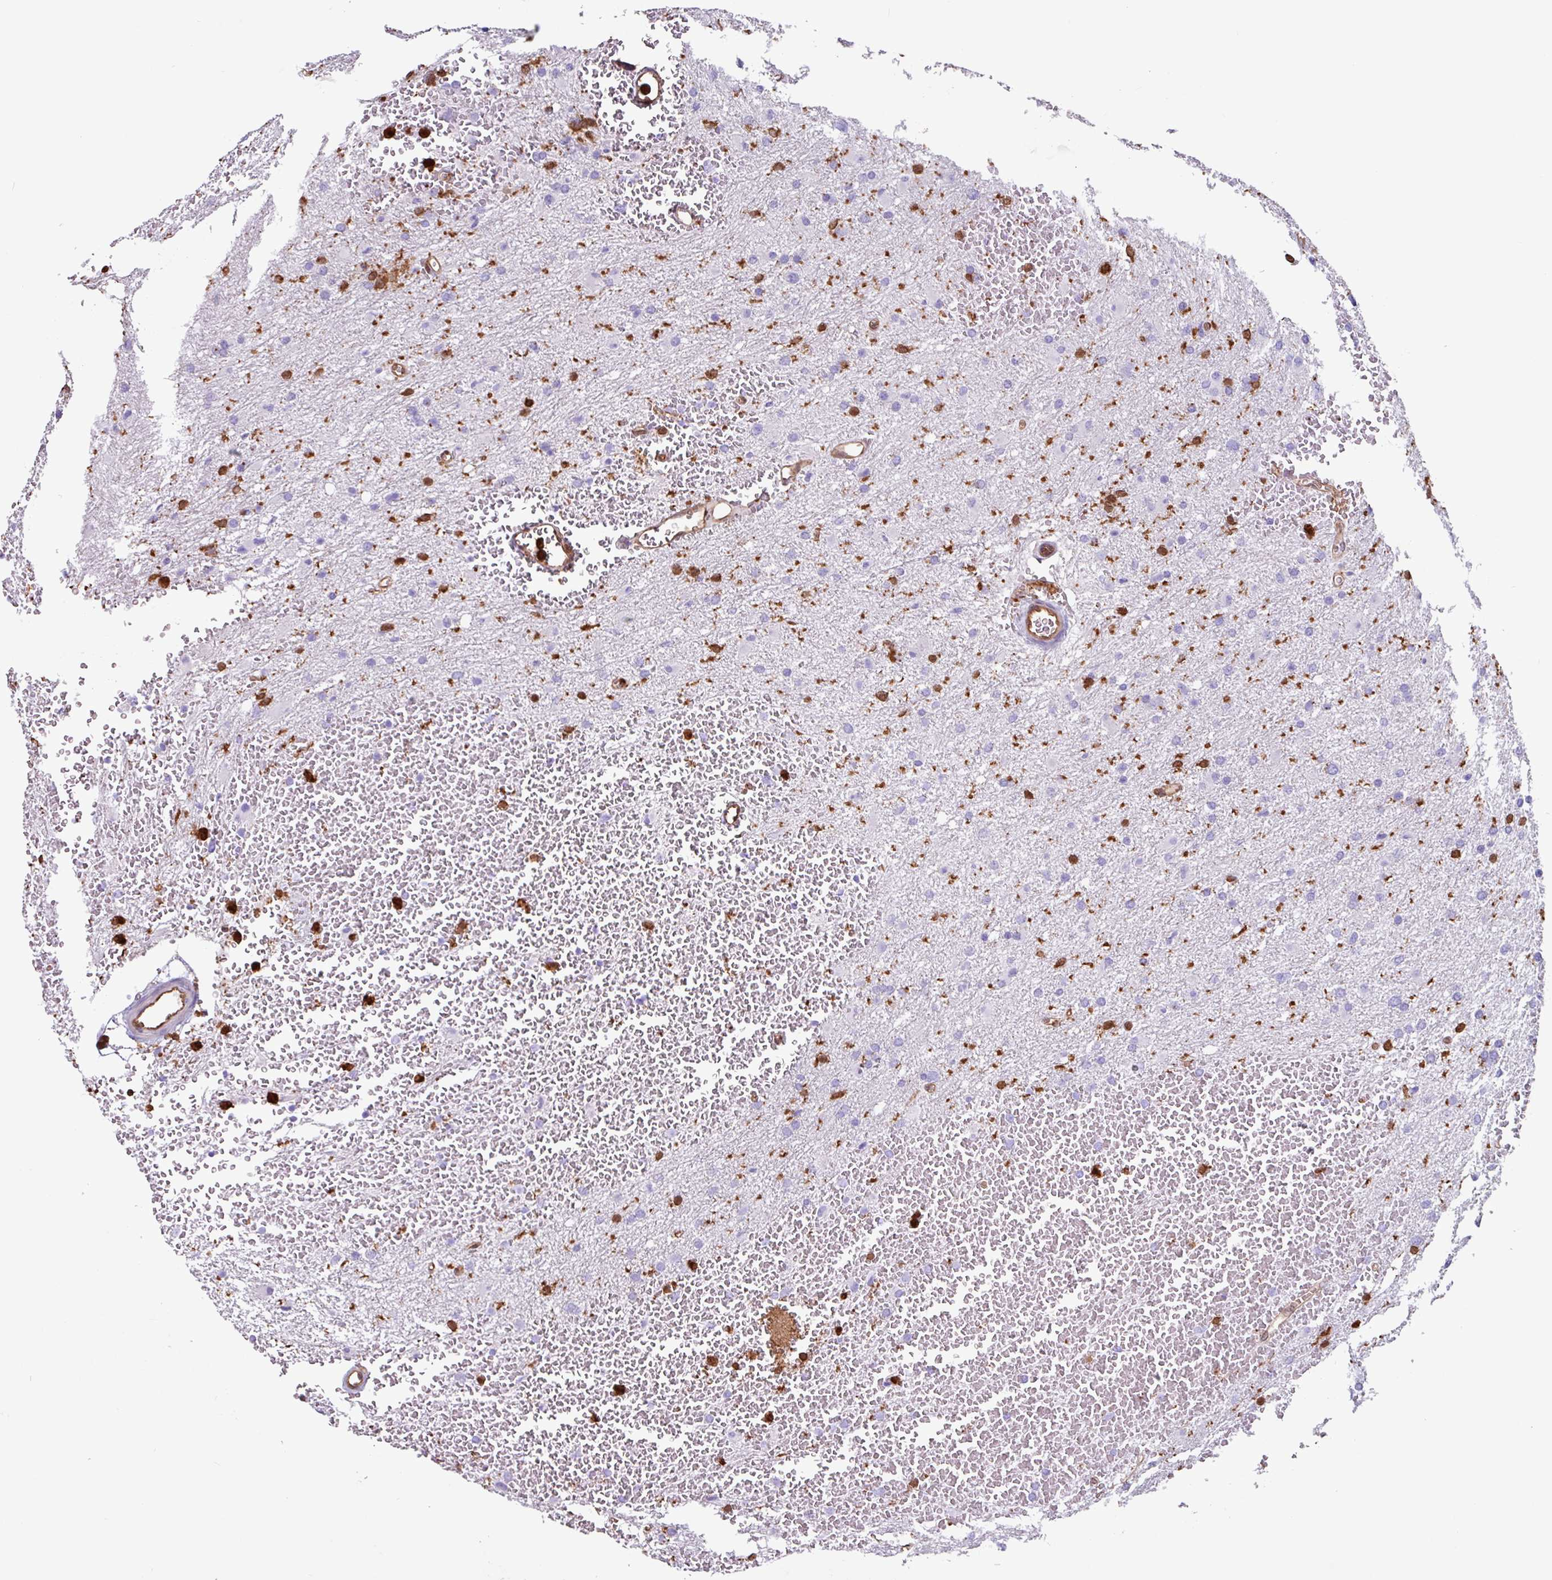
{"staining": {"intensity": "negative", "quantity": "none", "location": "none"}, "tissue": "glioma", "cell_type": "Tumor cells", "image_type": "cancer", "snomed": [{"axis": "morphology", "description": "Glioma, malignant, High grade"}, {"axis": "topography", "description": "Cerebral cortex"}], "caption": "A high-resolution photomicrograph shows immunohistochemistry (IHC) staining of malignant high-grade glioma, which exhibits no significant expression in tumor cells.", "gene": "ARHGDIB", "patient": {"sex": "female", "age": 36}}